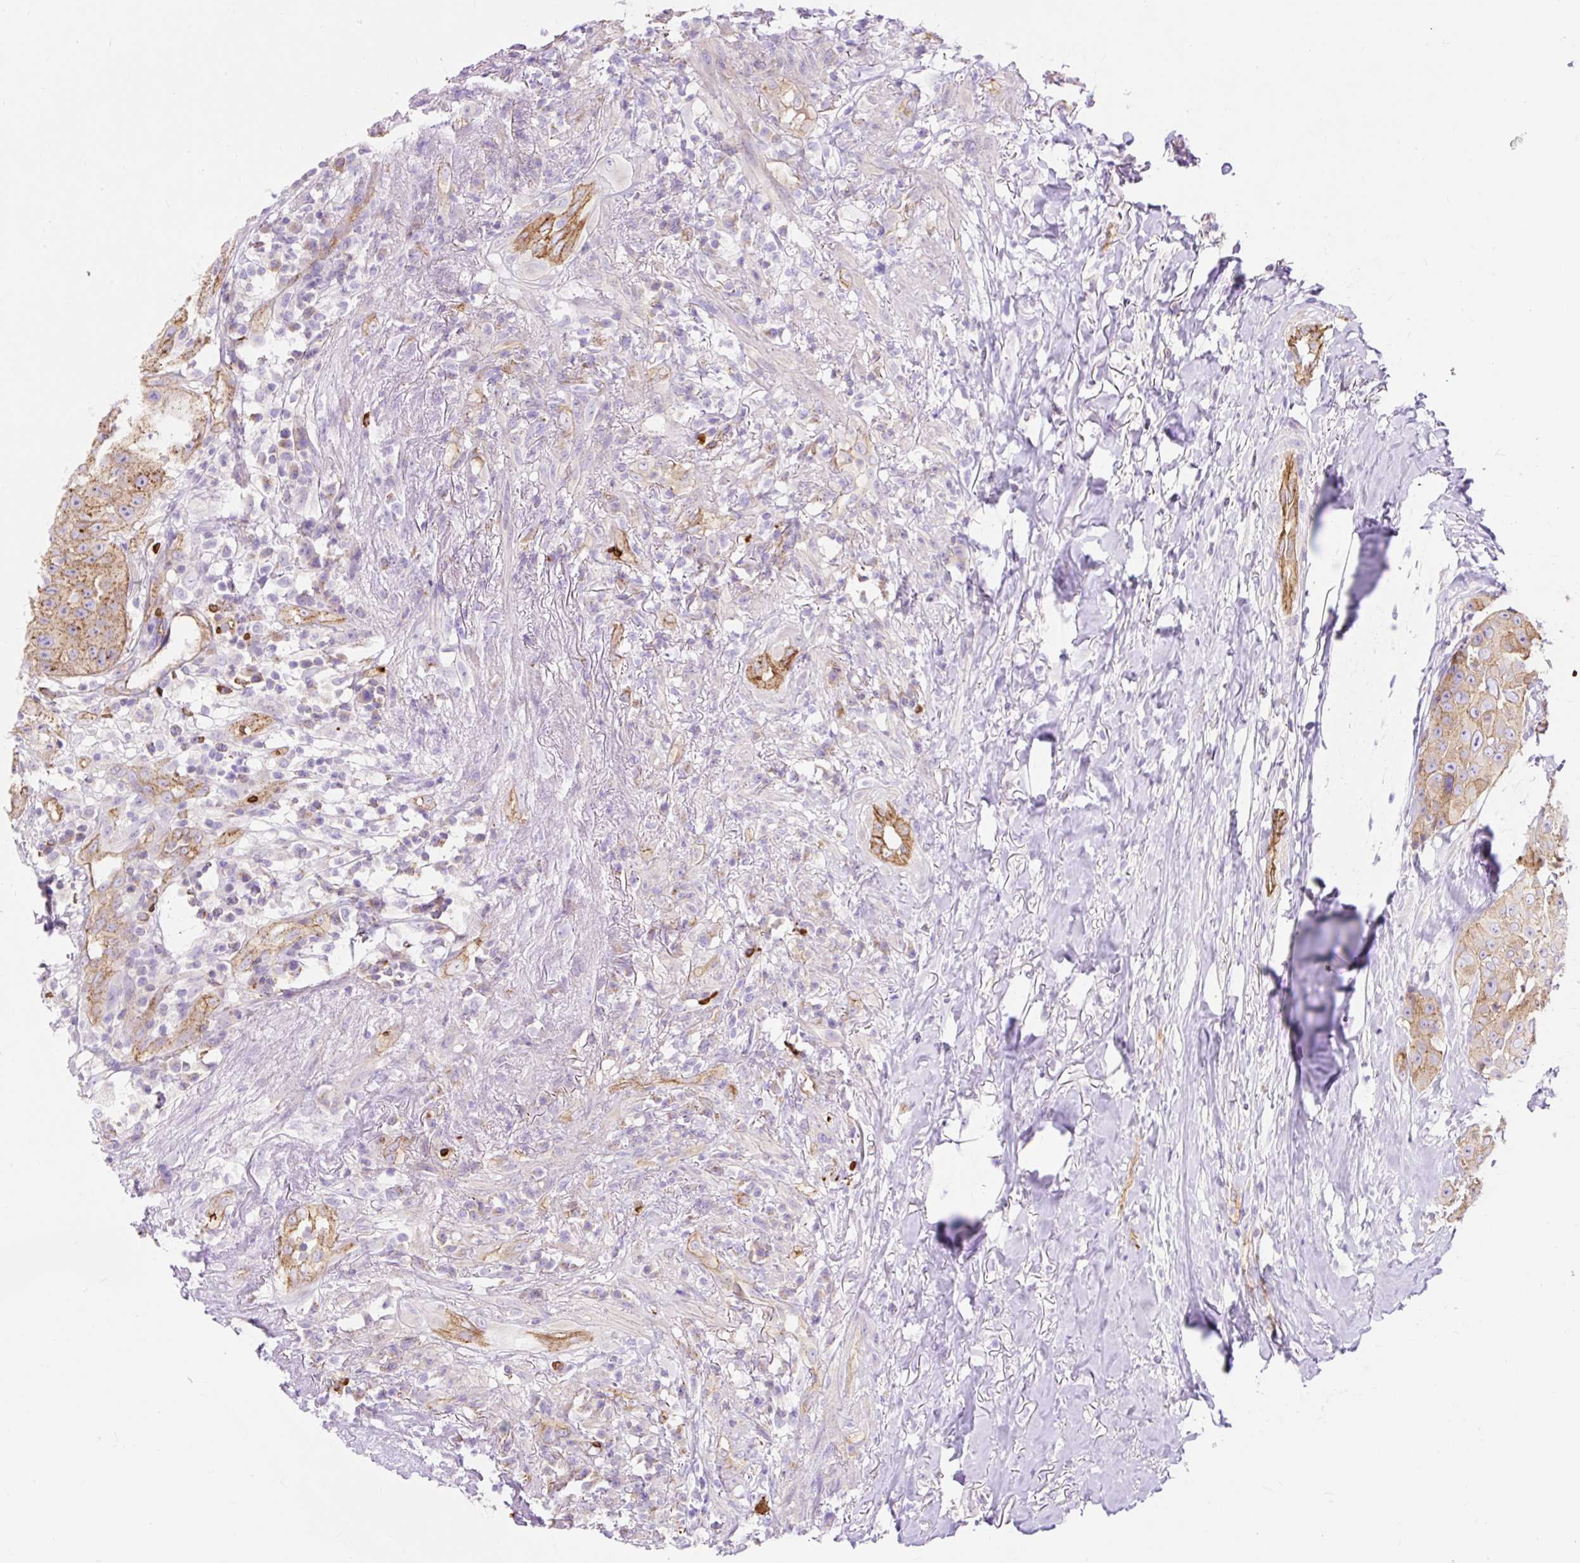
{"staining": {"intensity": "moderate", "quantity": "25%-75%", "location": "cytoplasmic/membranous"}, "tissue": "head and neck cancer", "cell_type": "Tumor cells", "image_type": "cancer", "snomed": [{"axis": "morphology", "description": "Squamous cell carcinoma, NOS"}, {"axis": "topography", "description": "Head-Neck"}], "caption": "A high-resolution micrograph shows immunohistochemistry (IHC) staining of head and neck cancer, which exhibits moderate cytoplasmic/membranous expression in about 25%-75% of tumor cells. (brown staining indicates protein expression, while blue staining denotes nuclei).", "gene": "HIP1R", "patient": {"sex": "male", "age": 83}}